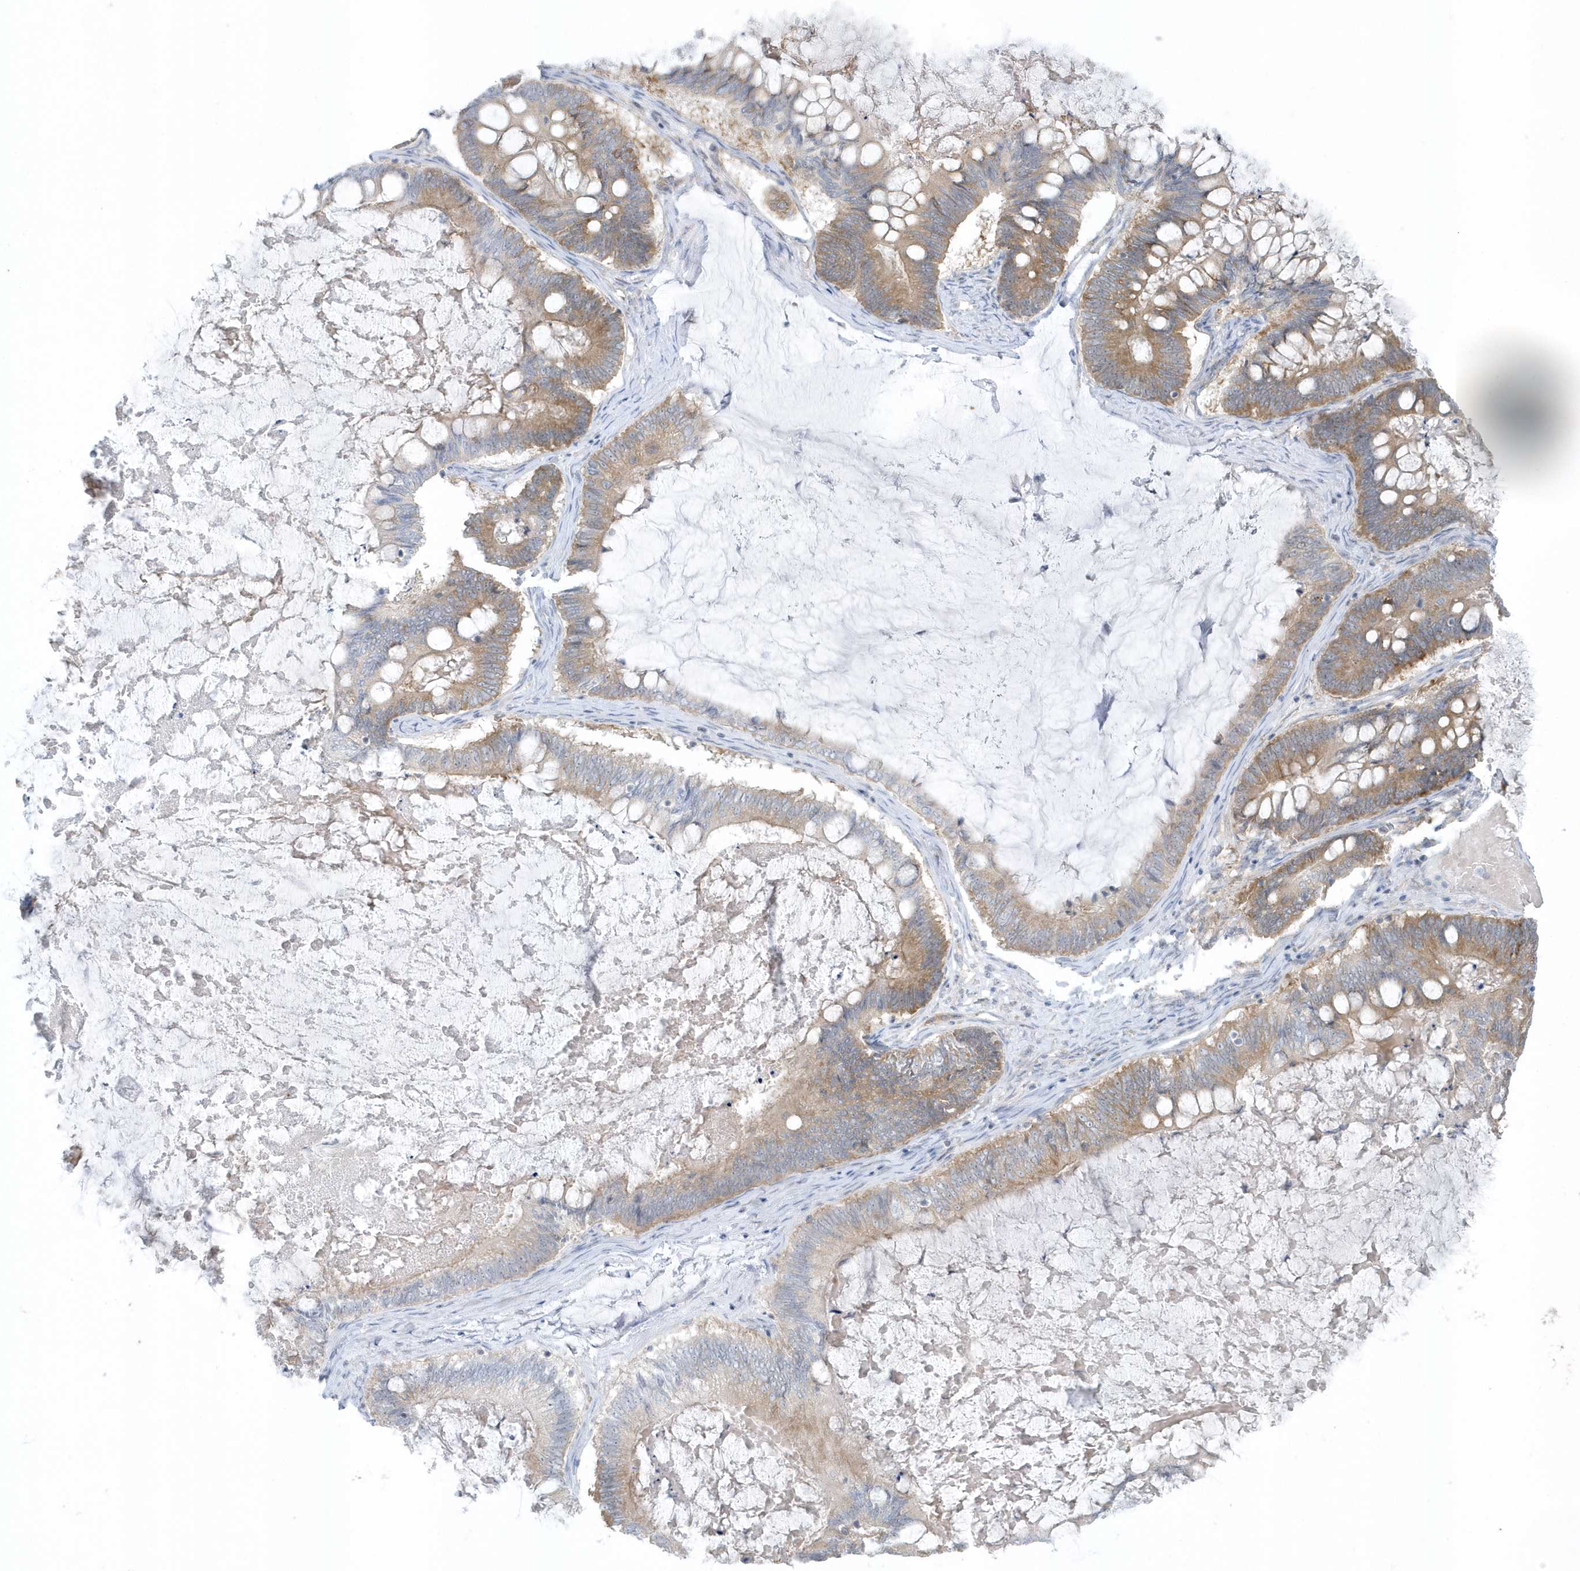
{"staining": {"intensity": "moderate", "quantity": "25%-75%", "location": "cytoplasmic/membranous"}, "tissue": "ovarian cancer", "cell_type": "Tumor cells", "image_type": "cancer", "snomed": [{"axis": "morphology", "description": "Cystadenocarcinoma, mucinous, NOS"}, {"axis": "topography", "description": "Ovary"}], "caption": "A medium amount of moderate cytoplasmic/membranous staining is seen in about 25%-75% of tumor cells in mucinous cystadenocarcinoma (ovarian) tissue. The staining was performed using DAB (3,3'-diaminobenzidine) to visualize the protein expression in brown, while the nuclei were stained in blue with hematoxylin (Magnification: 20x).", "gene": "SCN3A", "patient": {"sex": "female", "age": 61}}